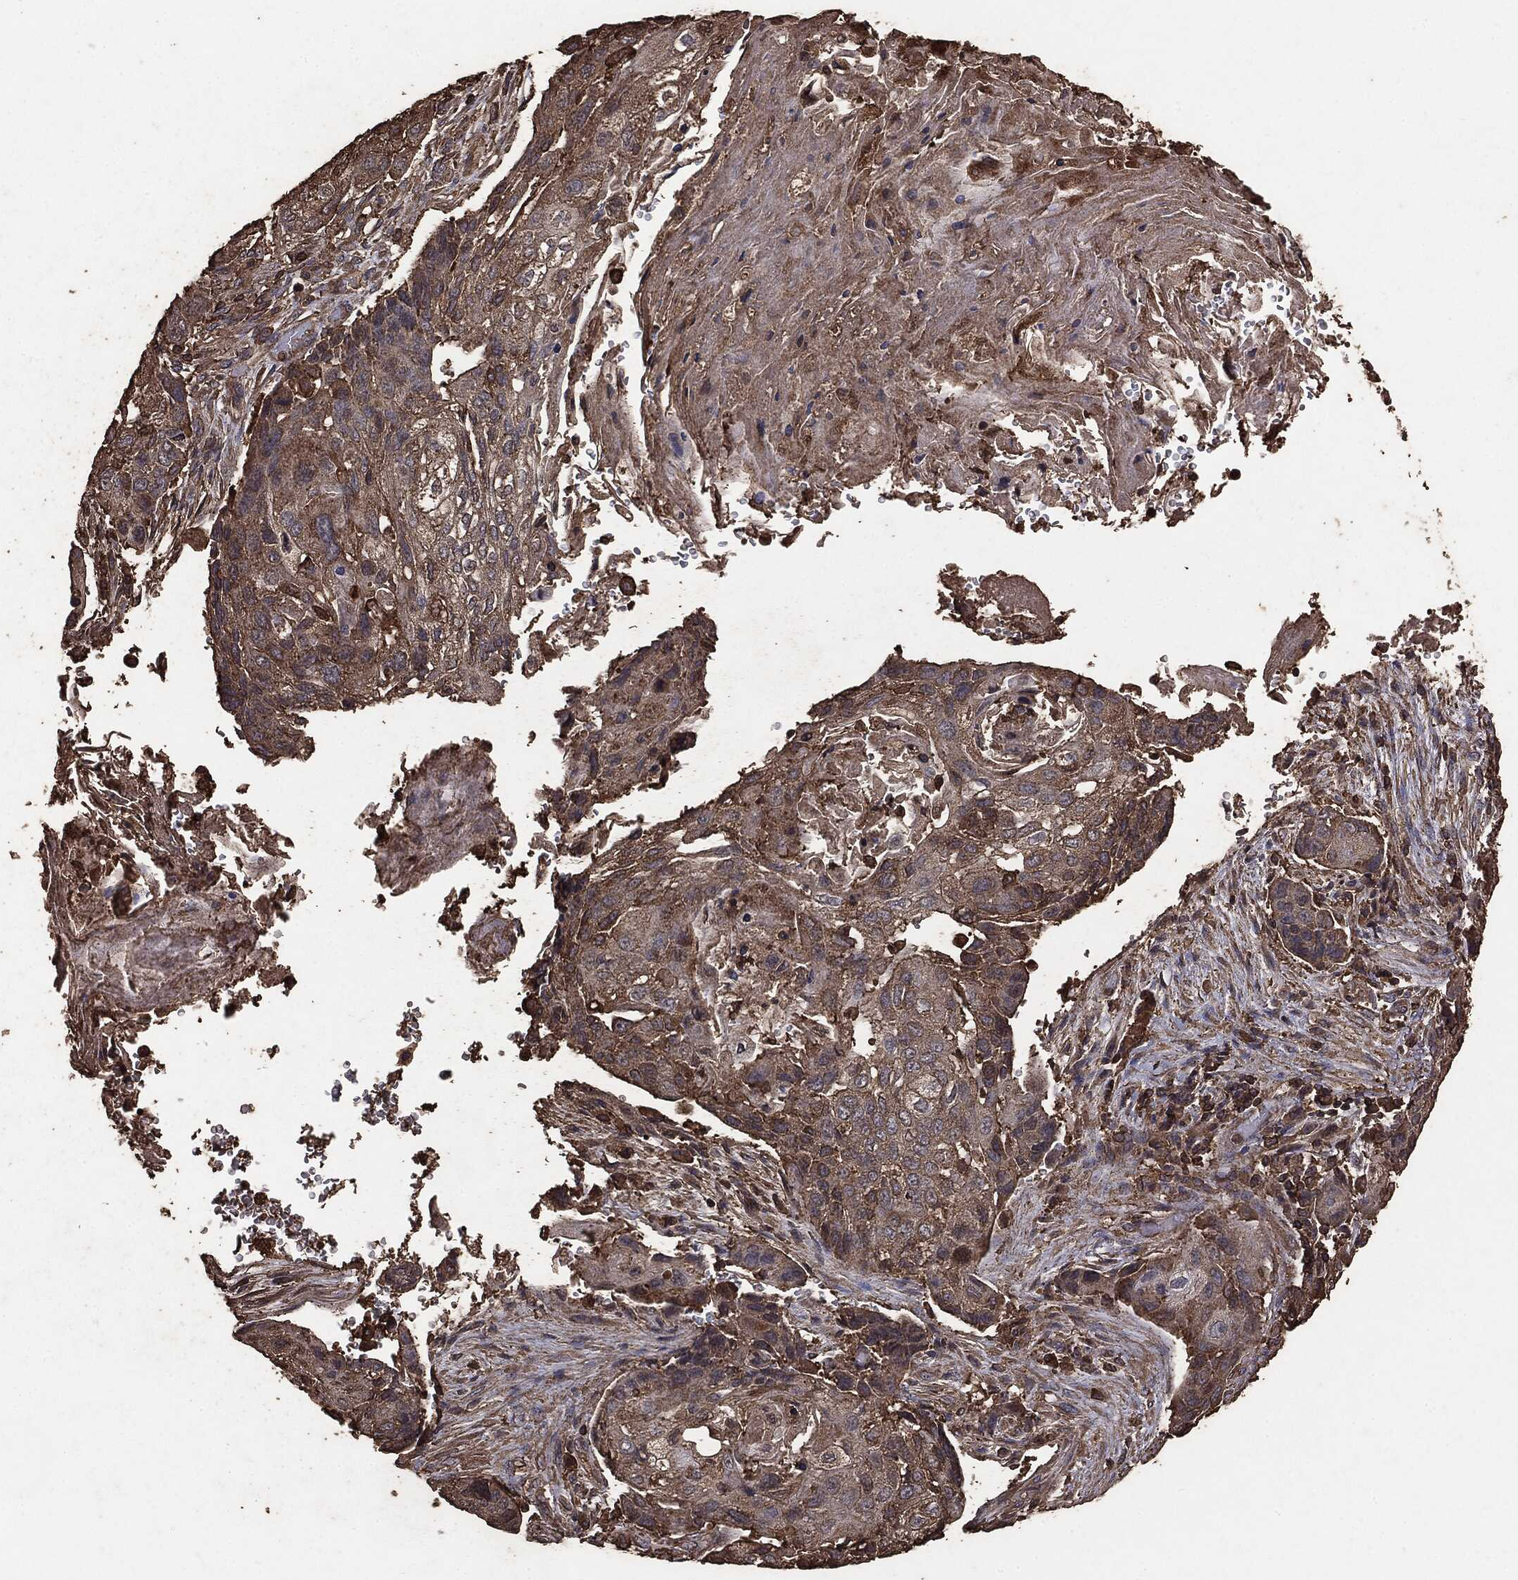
{"staining": {"intensity": "weak", "quantity": ">75%", "location": "cytoplasmic/membranous"}, "tissue": "lung cancer", "cell_type": "Tumor cells", "image_type": "cancer", "snomed": [{"axis": "morphology", "description": "Normal tissue, NOS"}, {"axis": "morphology", "description": "Squamous cell carcinoma, NOS"}, {"axis": "topography", "description": "Bronchus"}, {"axis": "topography", "description": "Lung"}], "caption": "This image displays immunohistochemistry (IHC) staining of human lung cancer, with low weak cytoplasmic/membranous positivity in about >75% of tumor cells.", "gene": "MTOR", "patient": {"sex": "male", "age": 69}}